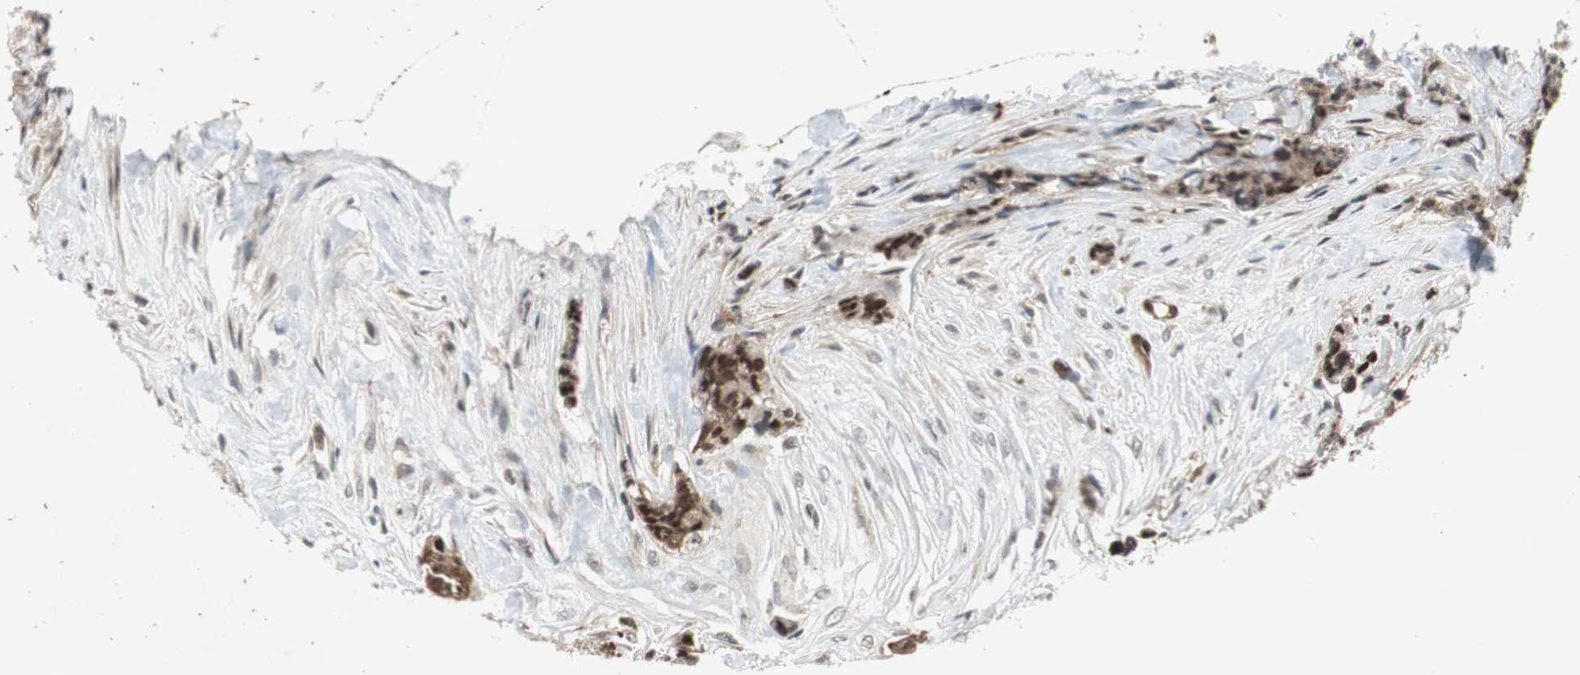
{"staining": {"intensity": "moderate", "quantity": ">75%", "location": "cytoplasmic/membranous"}, "tissue": "breast cancer", "cell_type": "Tumor cells", "image_type": "cancer", "snomed": [{"axis": "morphology", "description": "Duct carcinoma"}, {"axis": "topography", "description": "Breast"}], "caption": "Human breast cancer stained with a protein marker displays moderate staining in tumor cells.", "gene": "SMAD1", "patient": {"sex": "female", "age": 40}}